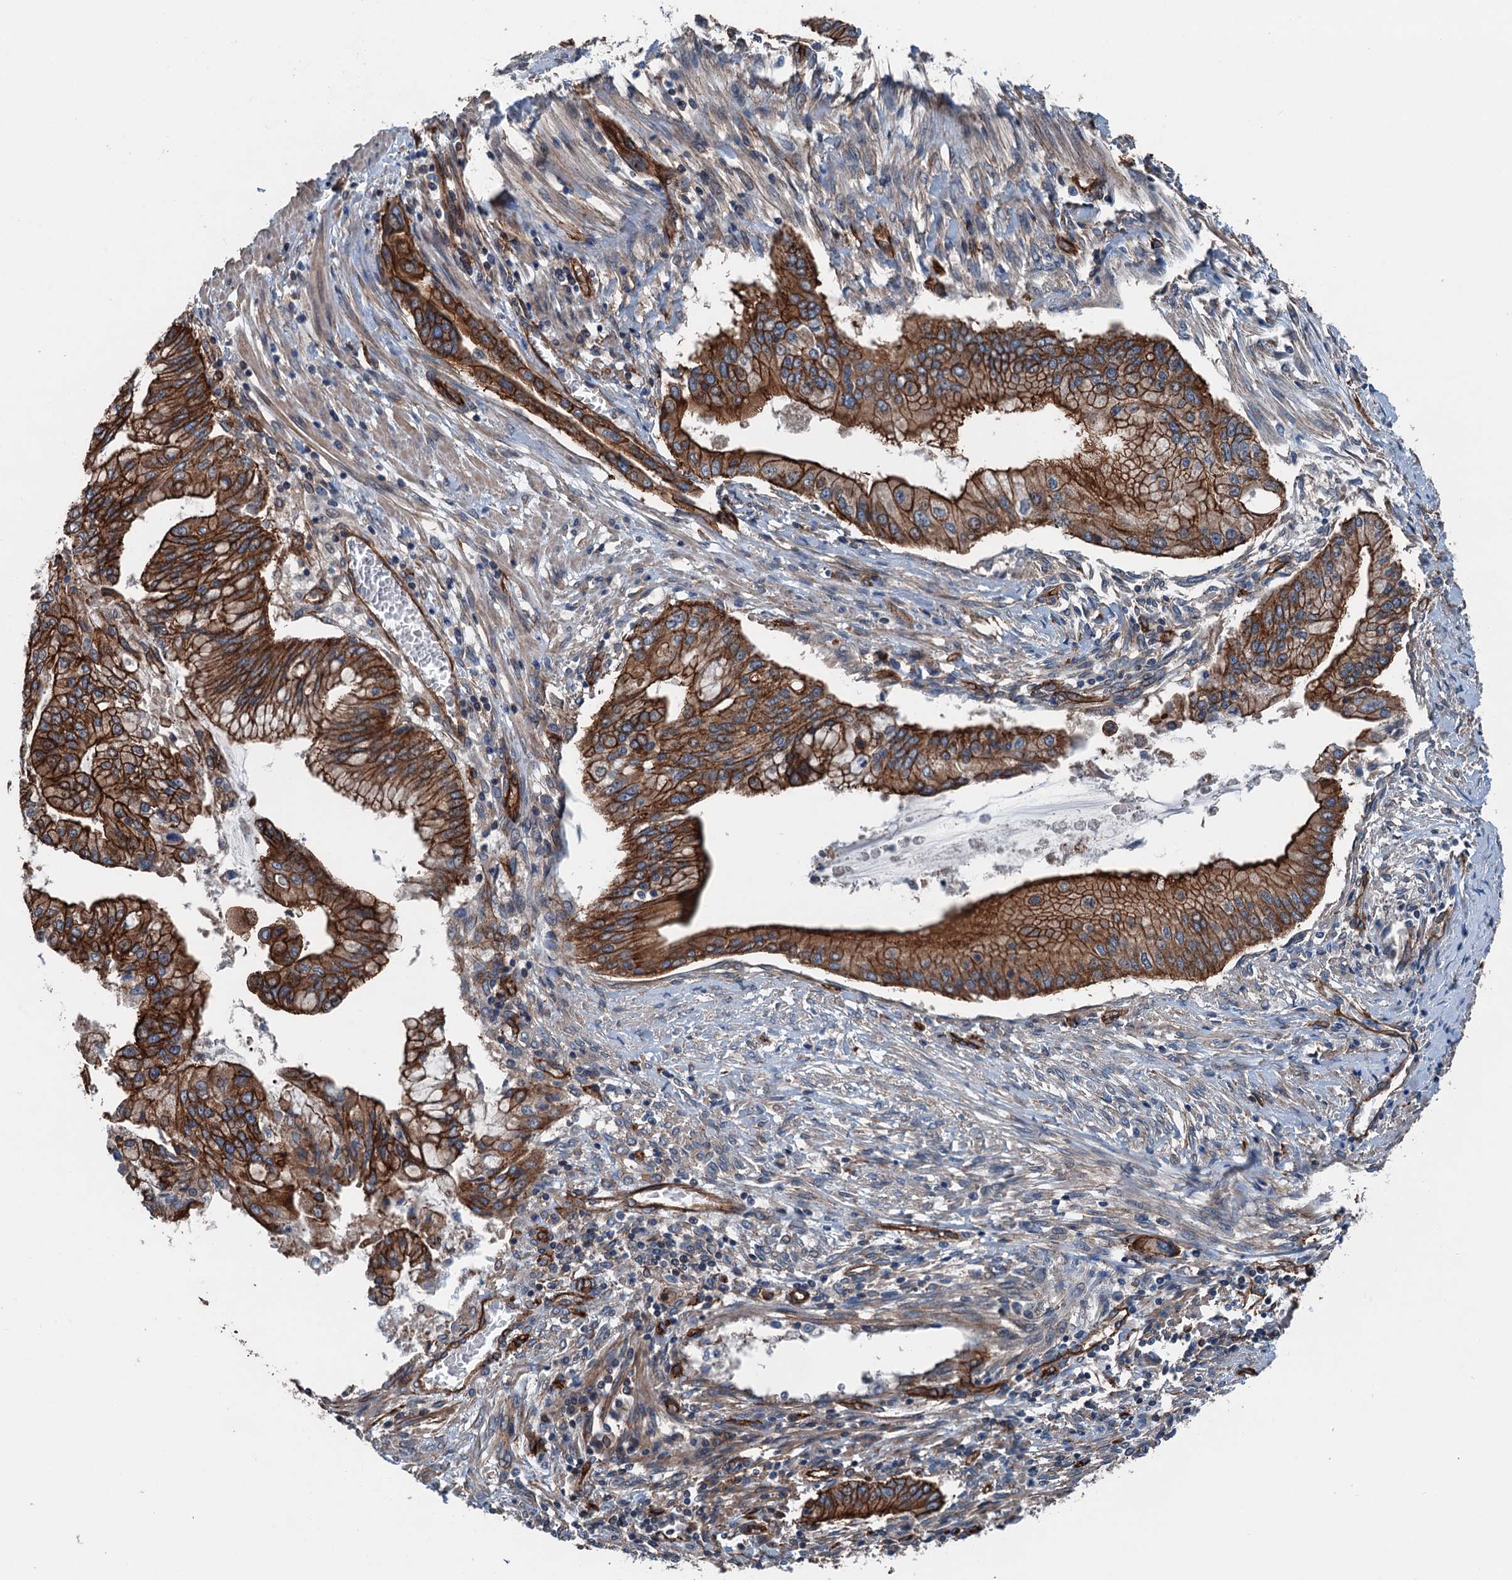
{"staining": {"intensity": "strong", "quantity": ">75%", "location": "cytoplasmic/membranous"}, "tissue": "pancreatic cancer", "cell_type": "Tumor cells", "image_type": "cancer", "snomed": [{"axis": "morphology", "description": "Adenocarcinoma, NOS"}, {"axis": "topography", "description": "Pancreas"}], "caption": "This is a micrograph of immunohistochemistry (IHC) staining of adenocarcinoma (pancreatic), which shows strong positivity in the cytoplasmic/membranous of tumor cells.", "gene": "NMRAL1", "patient": {"sex": "male", "age": 46}}